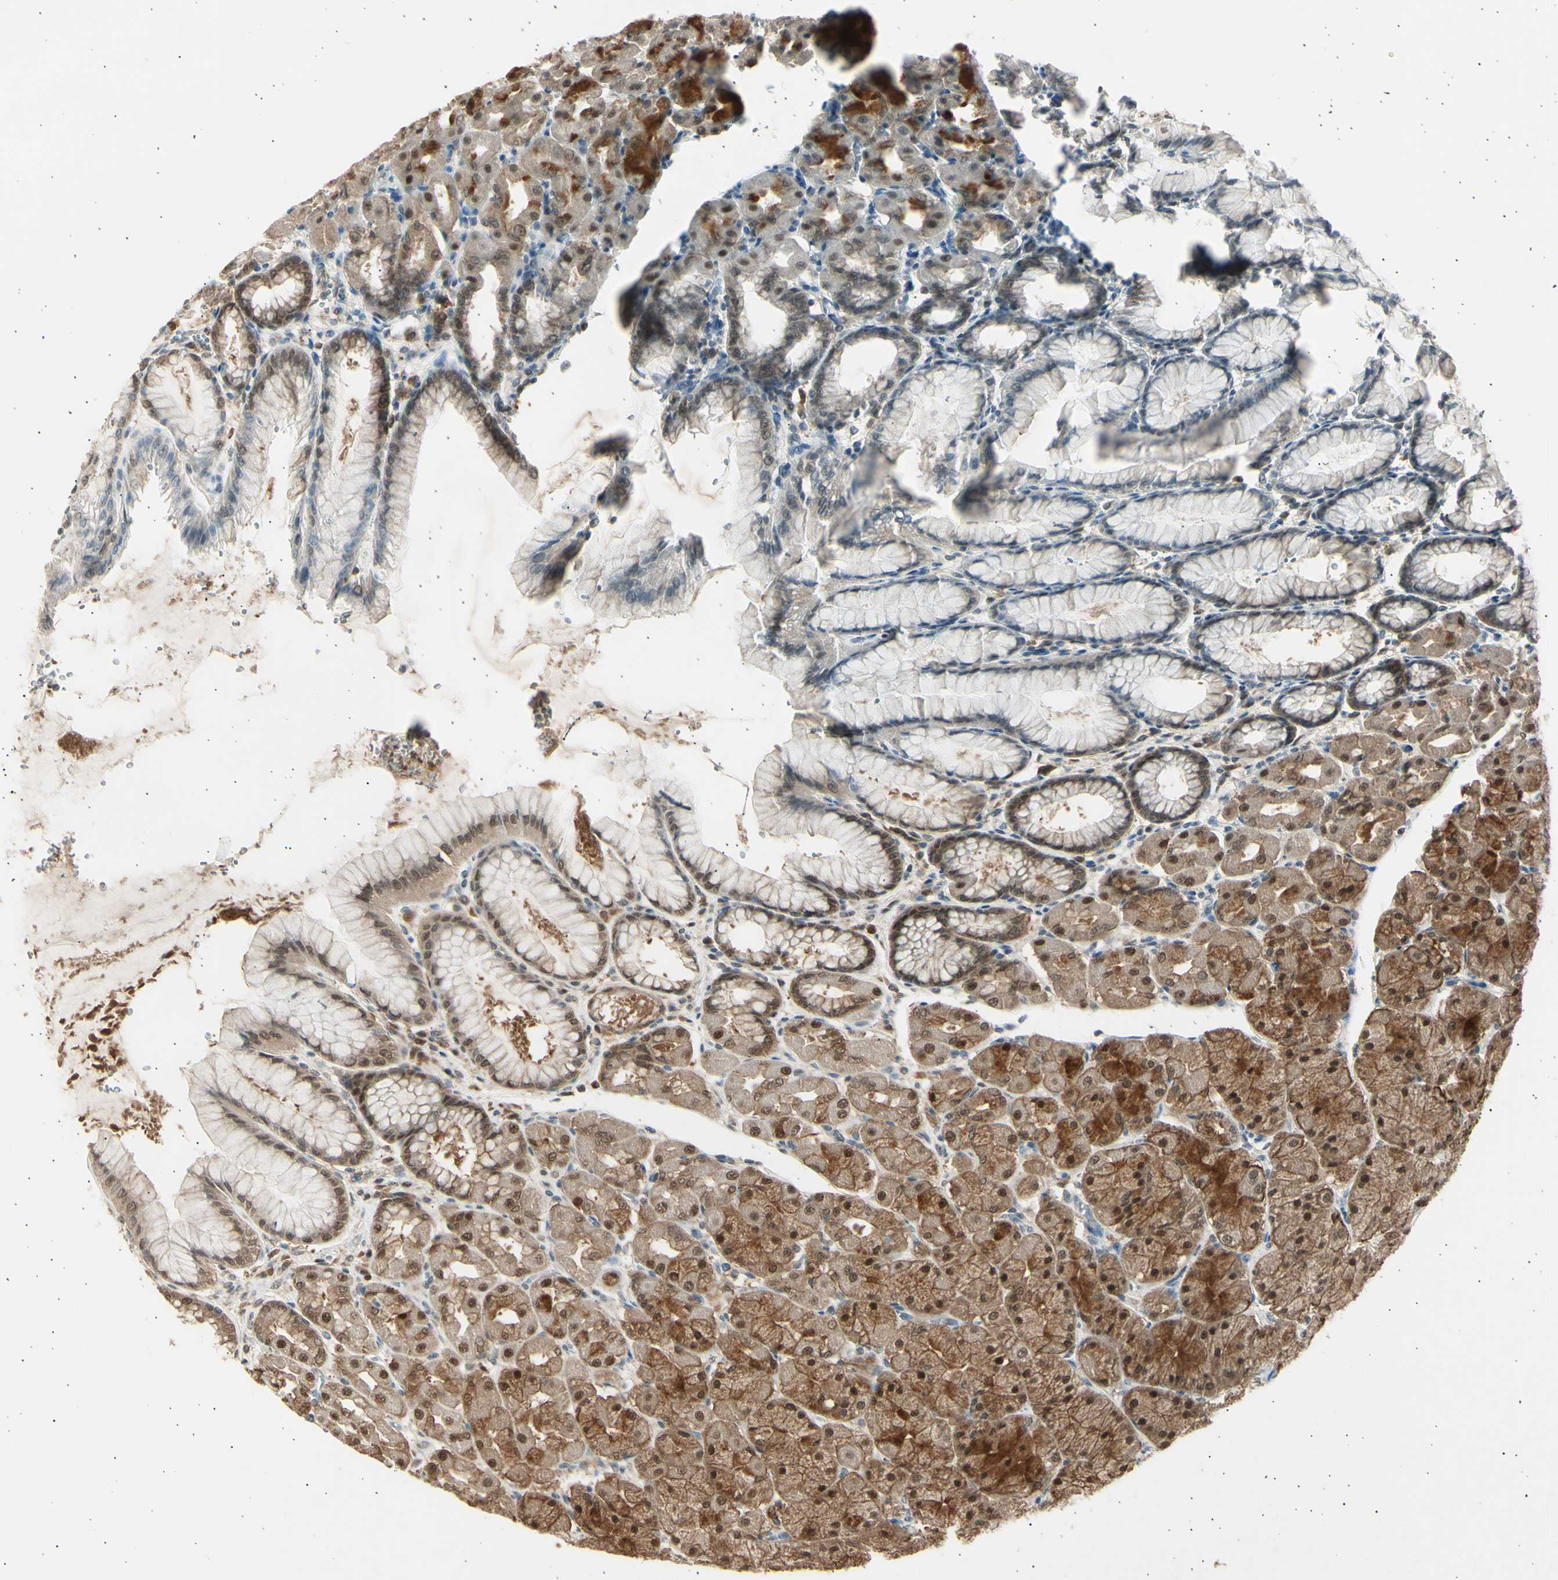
{"staining": {"intensity": "moderate", "quantity": ">75%", "location": "cytoplasmic/membranous,nuclear"}, "tissue": "stomach", "cell_type": "Glandular cells", "image_type": "normal", "snomed": [{"axis": "morphology", "description": "Normal tissue, NOS"}, {"axis": "topography", "description": "Stomach, upper"}], "caption": "The histopathology image displays immunohistochemical staining of benign stomach. There is moderate cytoplasmic/membranous,nuclear expression is appreciated in approximately >75% of glandular cells.", "gene": "PSMD5", "patient": {"sex": "female", "age": 56}}